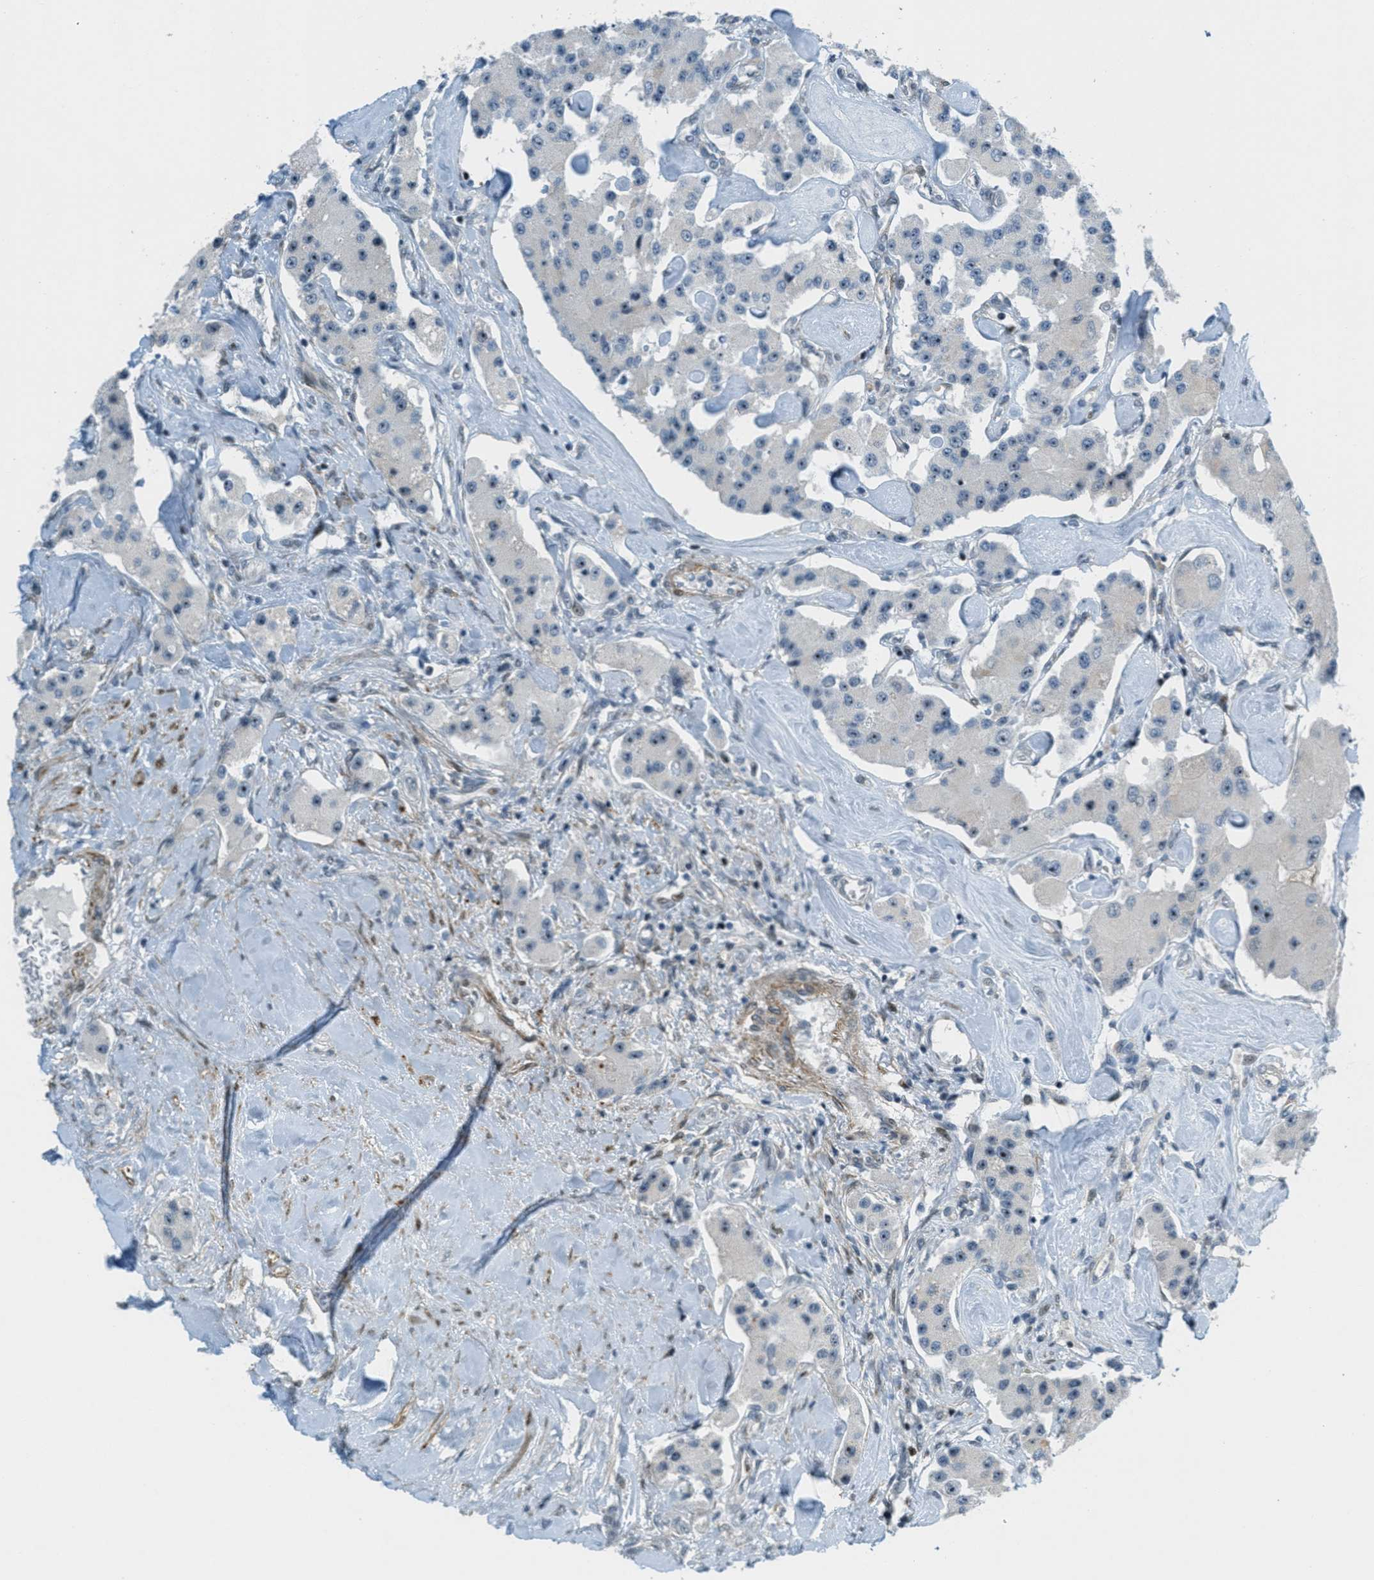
{"staining": {"intensity": "negative", "quantity": "none", "location": "none"}, "tissue": "carcinoid", "cell_type": "Tumor cells", "image_type": "cancer", "snomed": [{"axis": "morphology", "description": "Carcinoid, malignant, NOS"}, {"axis": "topography", "description": "Pancreas"}], "caption": "Tumor cells show no significant positivity in carcinoid (malignant). (DAB (3,3'-diaminobenzidine) immunohistochemistry (IHC) visualized using brightfield microscopy, high magnification).", "gene": "ZDHHC23", "patient": {"sex": "male", "age": 41}}